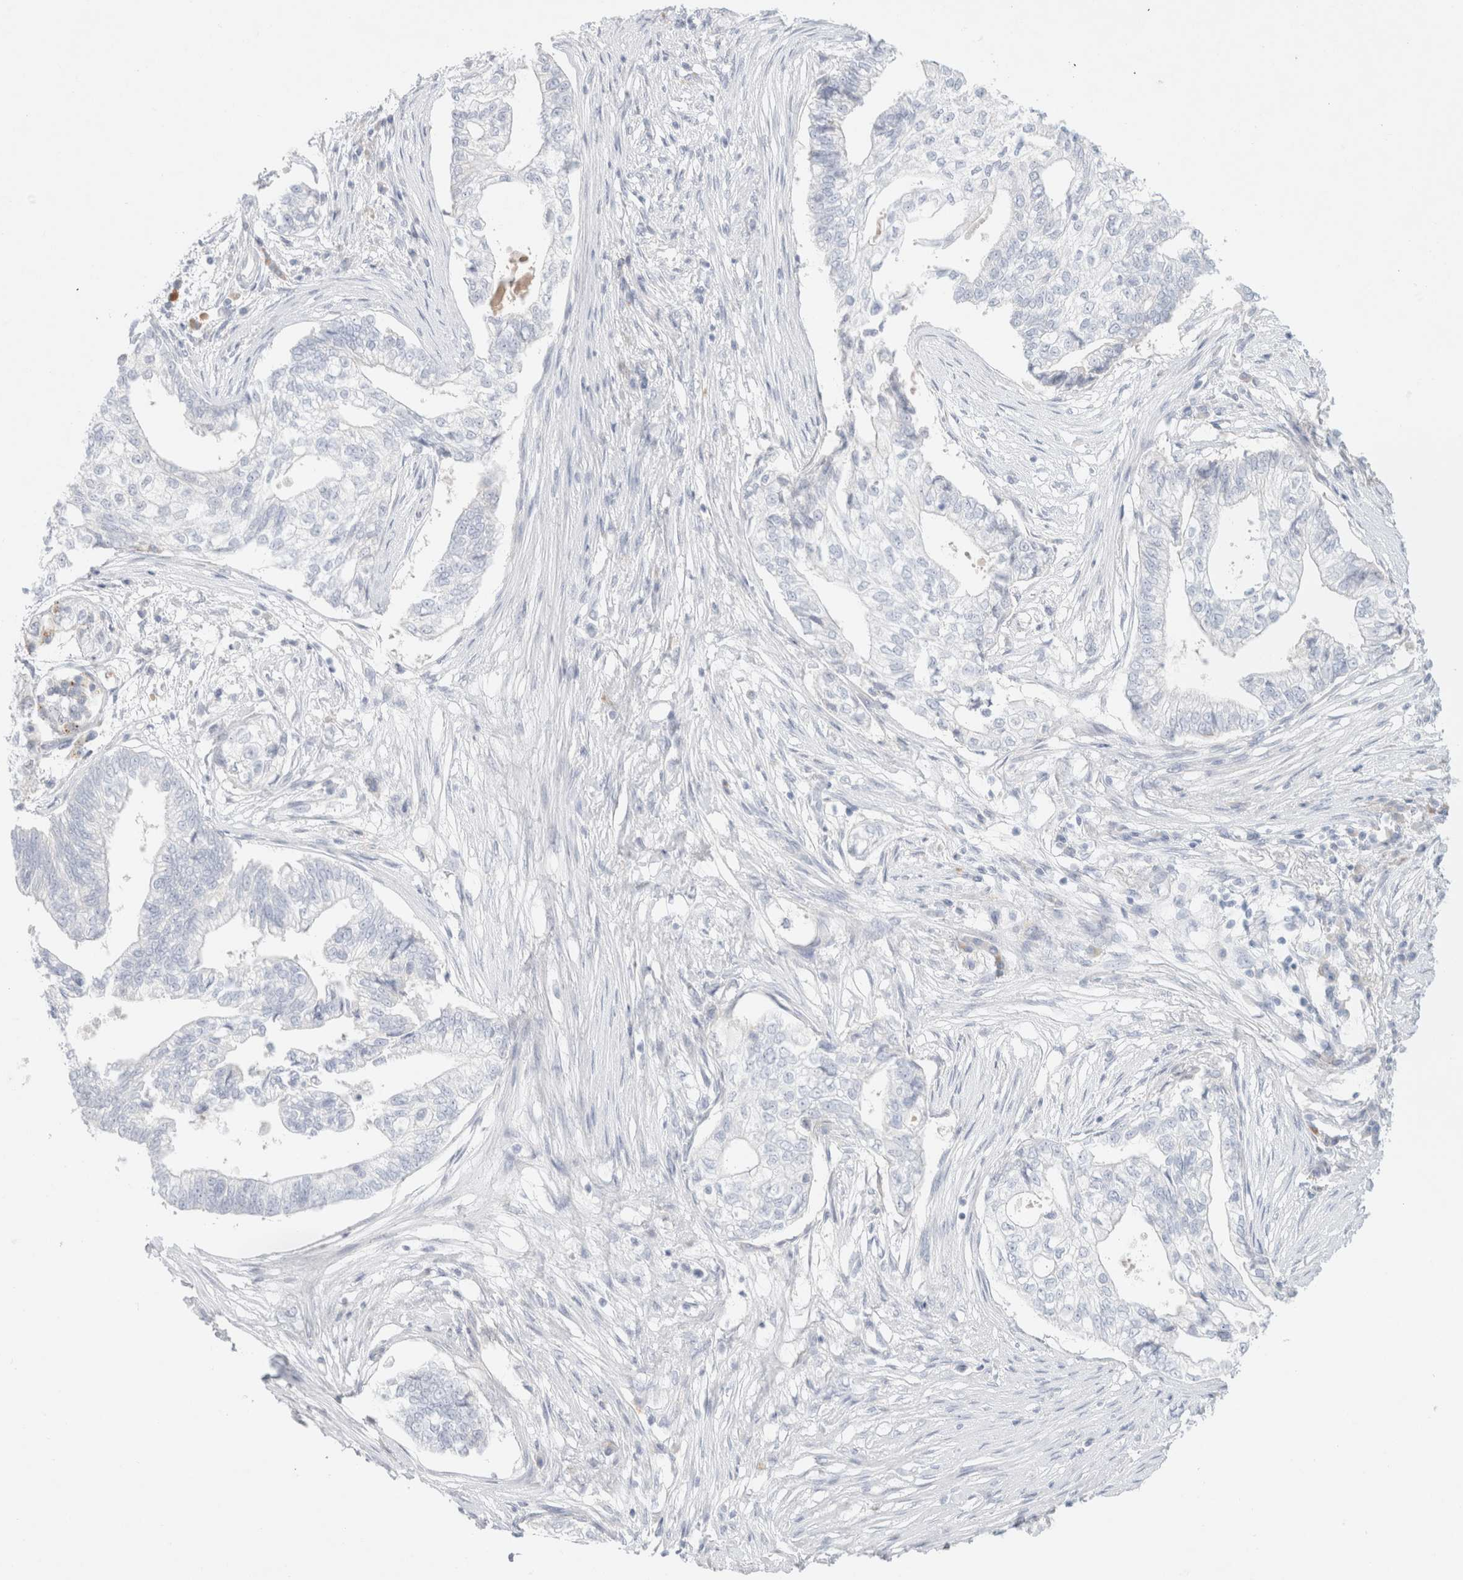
{"staining": {"intensity": "negative", "quantity": "none", "location": "none"}, "tissue": "pancreatic cancer", "cell_type": "Tumor cells", "image_type": "cancer", "snomed": [{"axis": "morphology", "description": "Adenocarcinoma, NOS"}, {"axis": "topography", "description": "Pancreas"}], "caption": "Image shows no significant protein staining in tumor cells of adenocarcinoma (pancreatic). (DAB immunohistochemistry, high magnification).", "gene": "CPQ", "patient": {"sex": "male", "age": 72}}